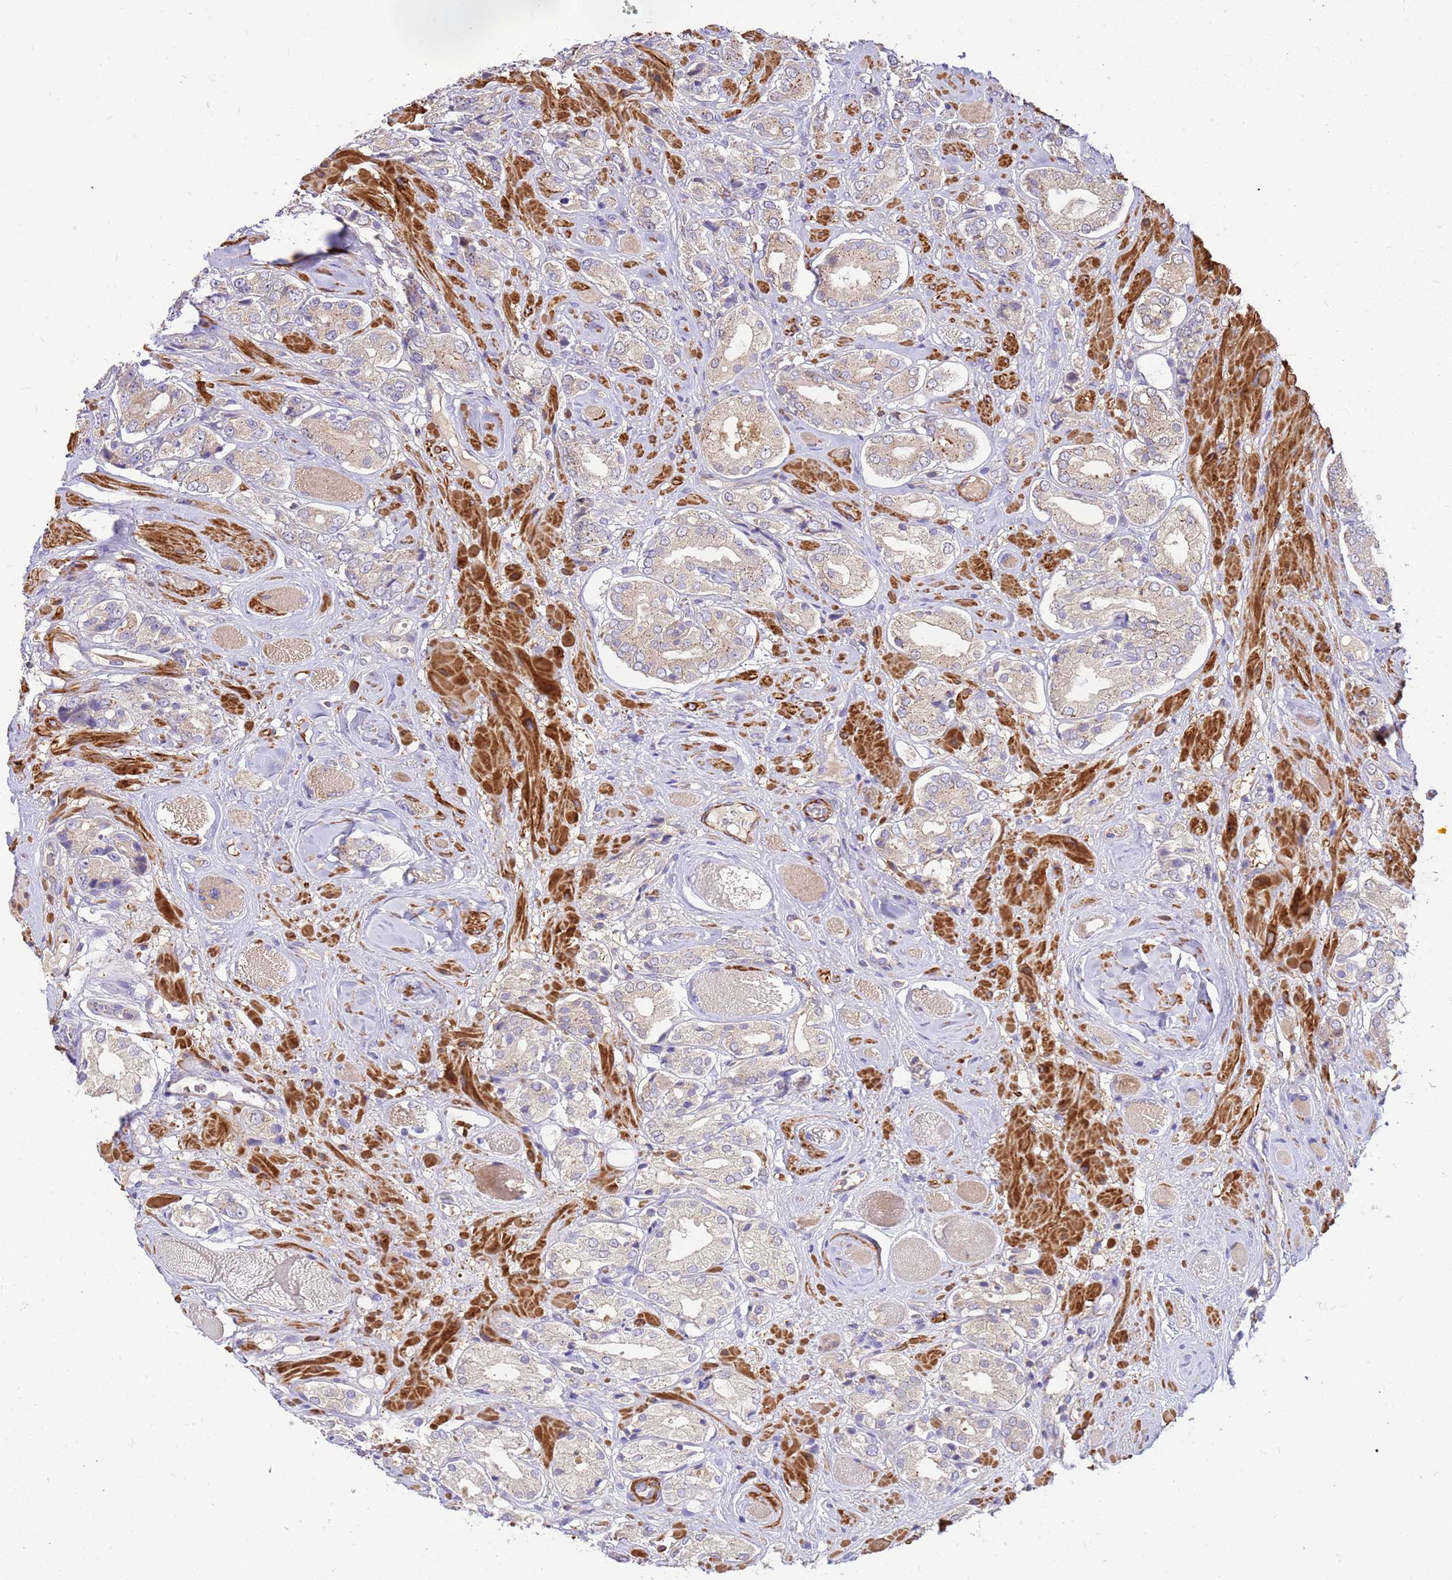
{"staining": {"intensity": "weak", "quantity": ">75%", "location": "cytoplasmic/membranous"}, "tissue": "prostate cancer", "cell_type": "Tumor cells", "image_type": "cancer", "snomed": [{"axis": "morphology", "description": "Adenocarcinoma, High grade"}, {"axis": "topography", "description": "Prostate and seminal vesicle, NOS"}], "caption": "Approximately >75% of tumor cells in human prostate cancer (high-grade adenocarcinoma) display weak cytoplasmic/membranous protein expression as visualized by brown immunohistochemical staining.", "gene": "MVD", "patient": {"sex": "male", "age": 64}}